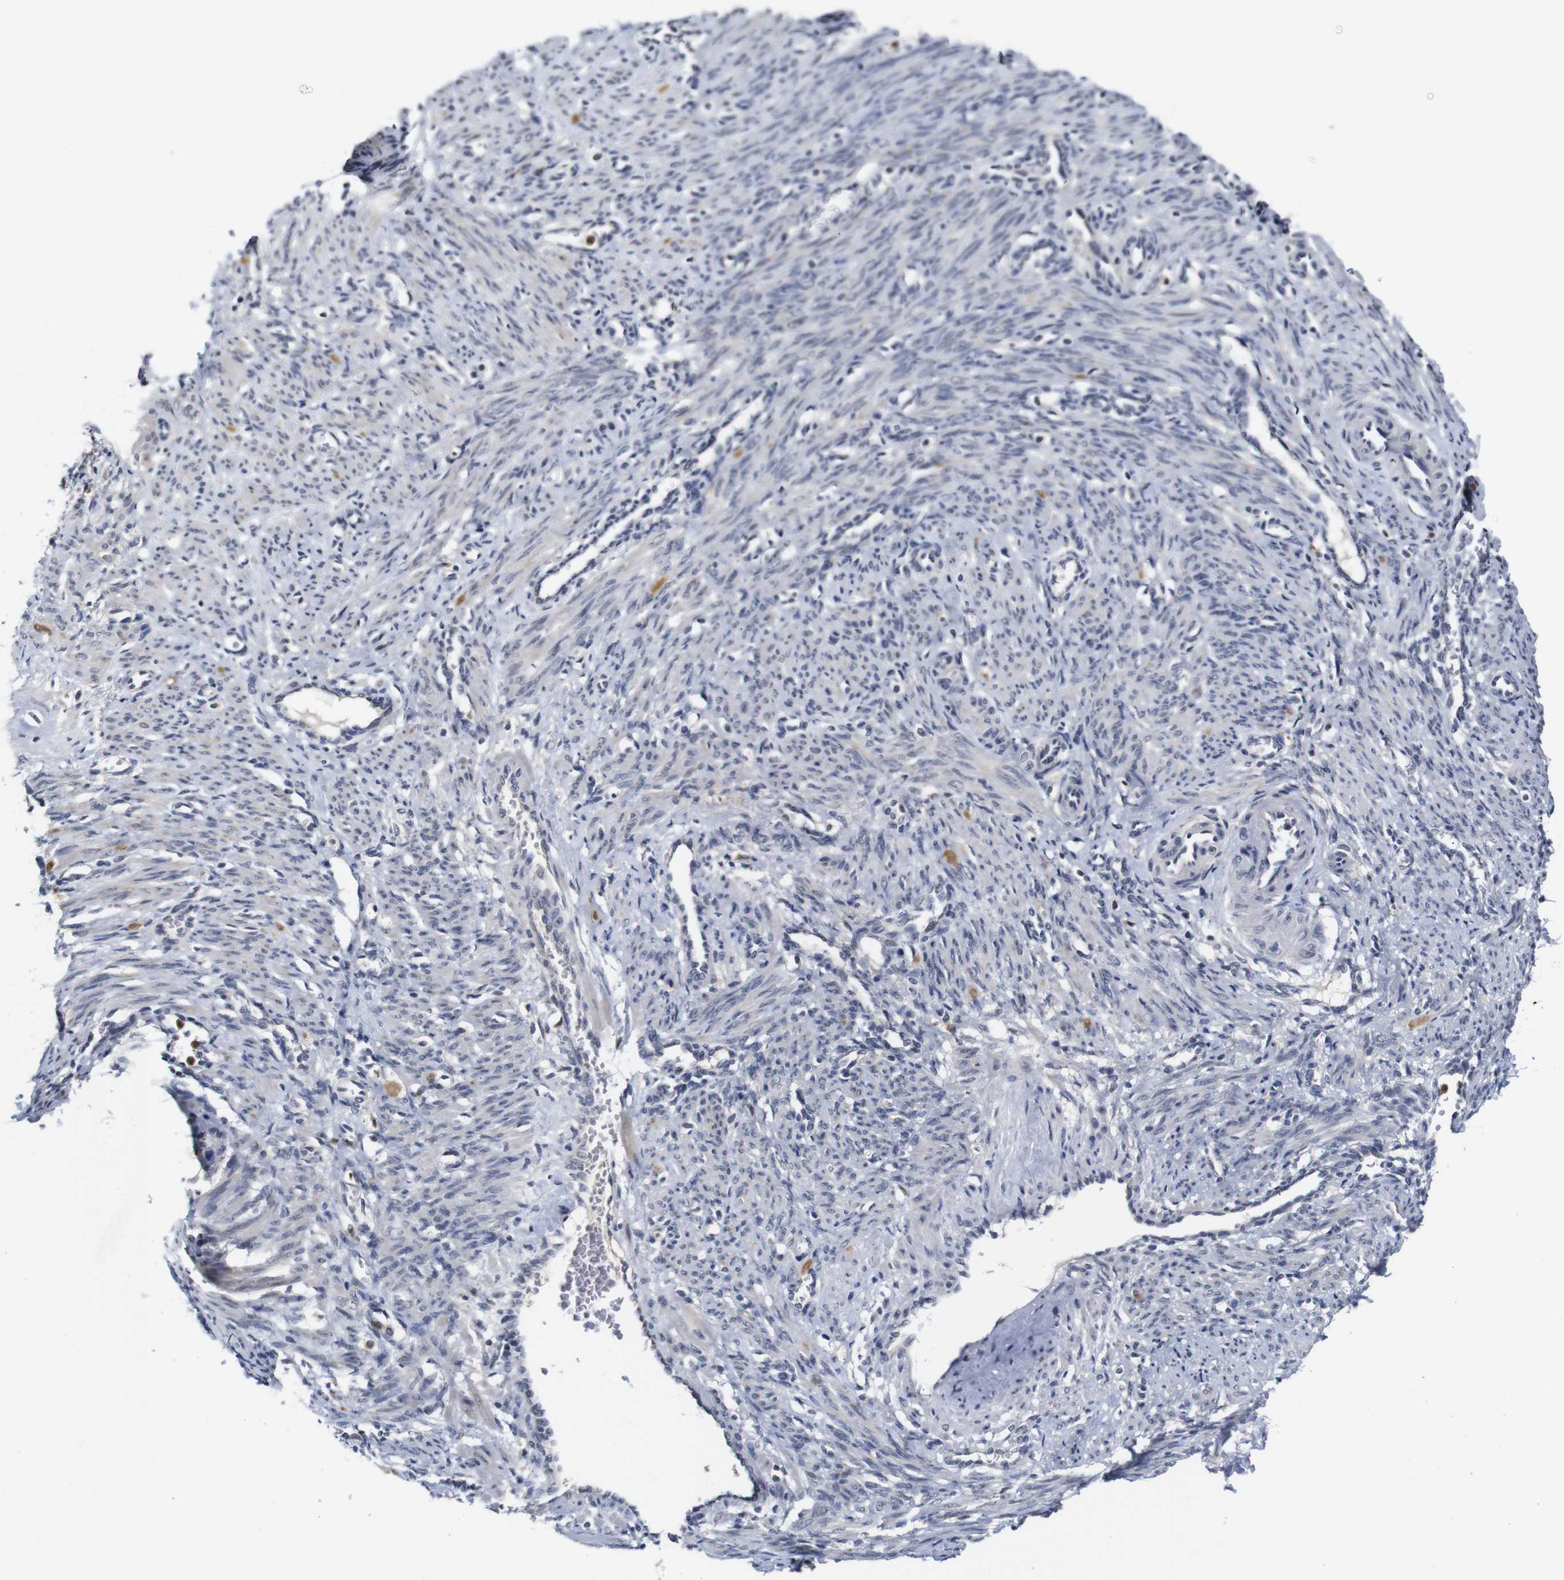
{"staining": {"intensity": "weak", "quantity": "25%-75%", "location": "cytoplasmic/membranous"}, "tissue": "smooth muscle", "cell_type": "Smooth muscle cells", "image_type": "normal", "snomed": [{"axis": "morphology", "description": "Normal tissue, NOS"}, {"axis": "topography", "description": "Endometrium"}], "caption": "A brown stain shows weak cytoplasmic/membranous positivity of a protein in smooth muscle cells of normal human smooth muscle.", "gene": "NTRK3", "patient": {"sex": "female", "age": 33}}